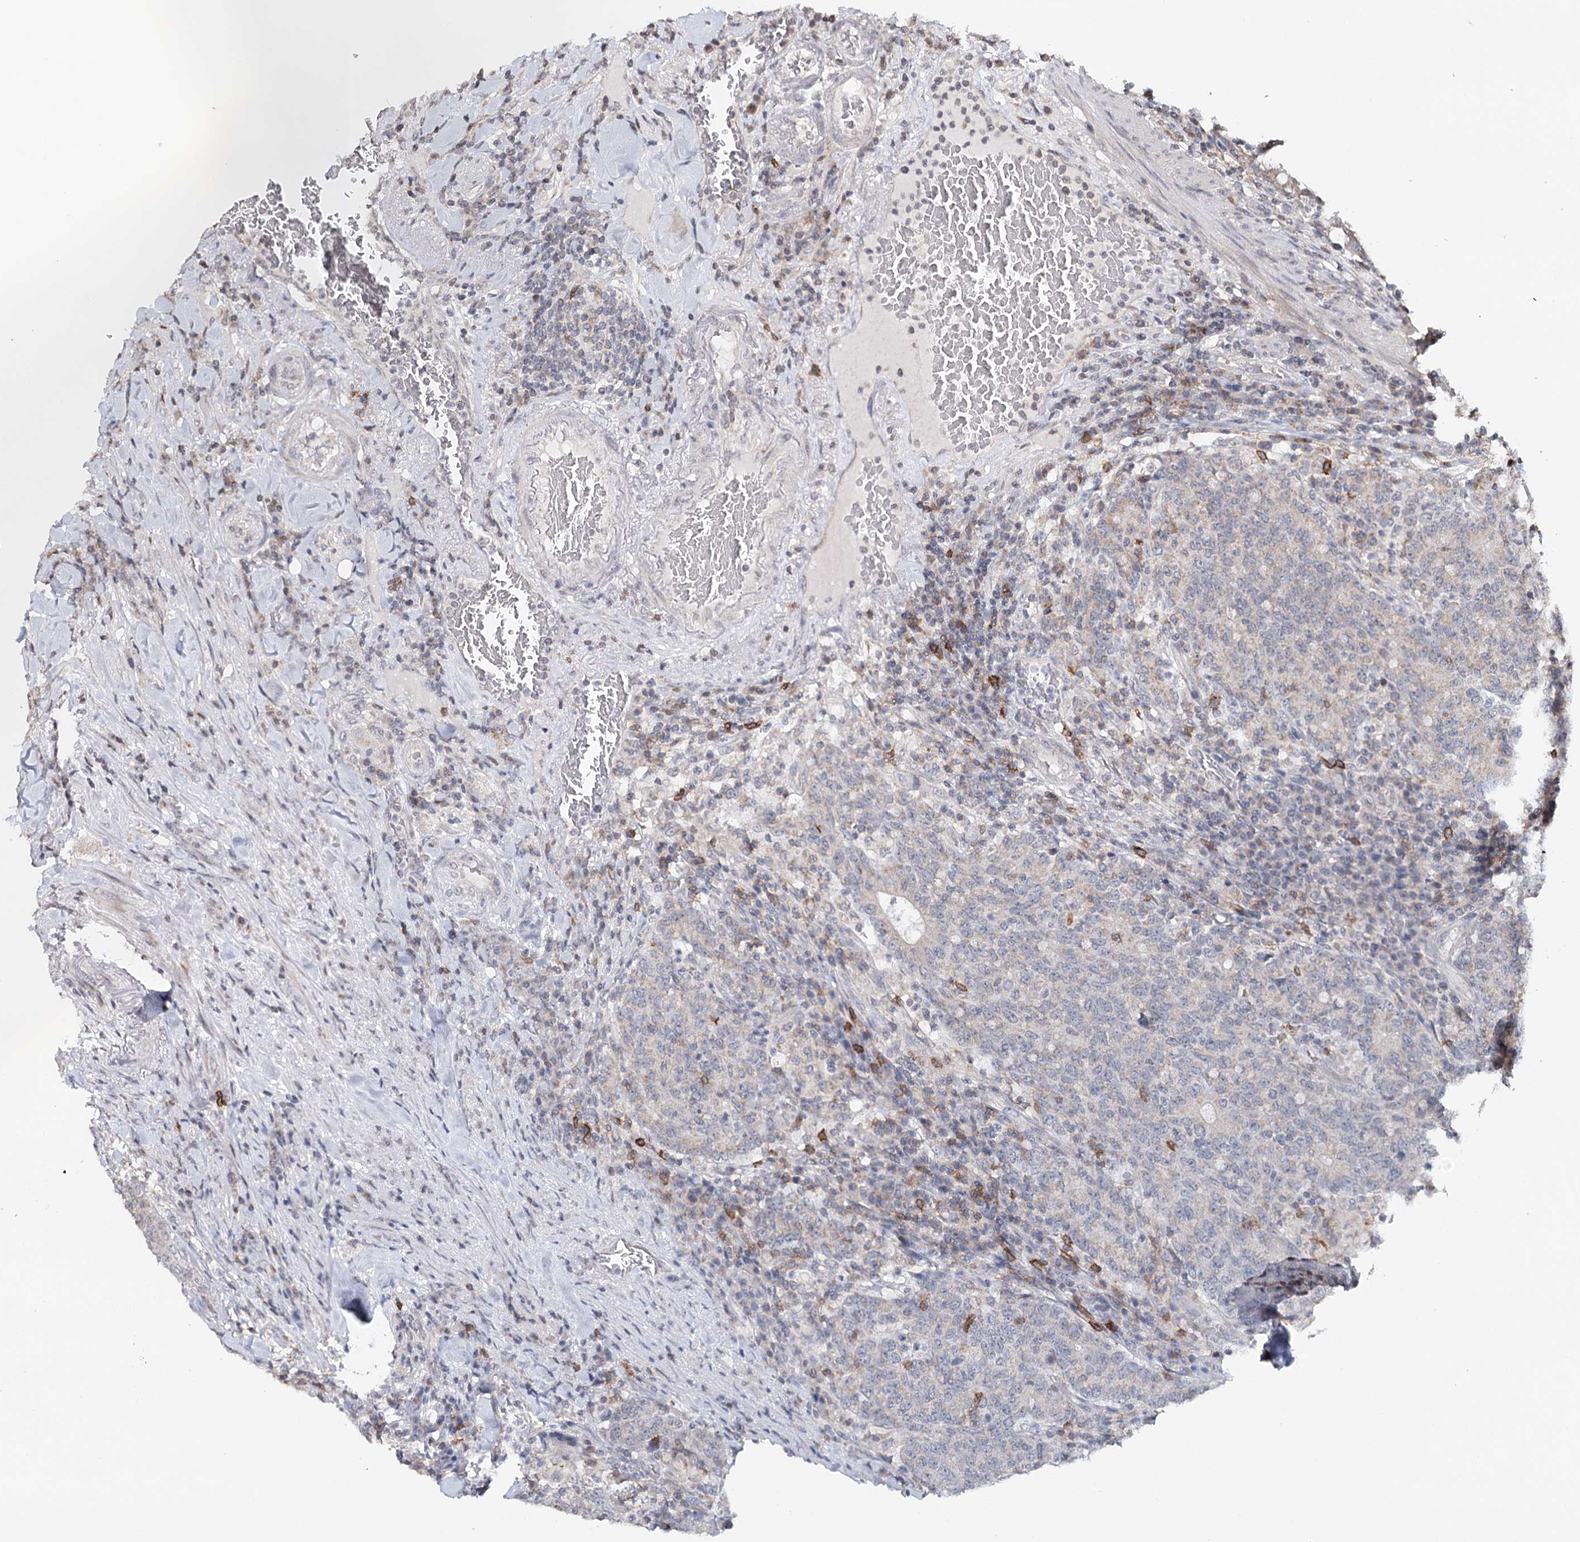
{"staining": {"intensity": "negative", "quantity": "none", "location": "none"}, "tissue": "colorectal cancer", "cell_type": "Tumor cells", "image_type": "cancer", "snomed": [{"axis": "morphology", "description": "Normal tissue, NOS"}, {"axis": "morphology", "description": "Adenocarcinoma, NOS"}, {"axis": "topography", "description": "Colon"}], "caption": "An IHC image of colorectal cancer is shown. There is no staining in tumor cells of colorectal cancer.", "gene": "ICOS", "patient": {"sex": "female", "age": 75}}